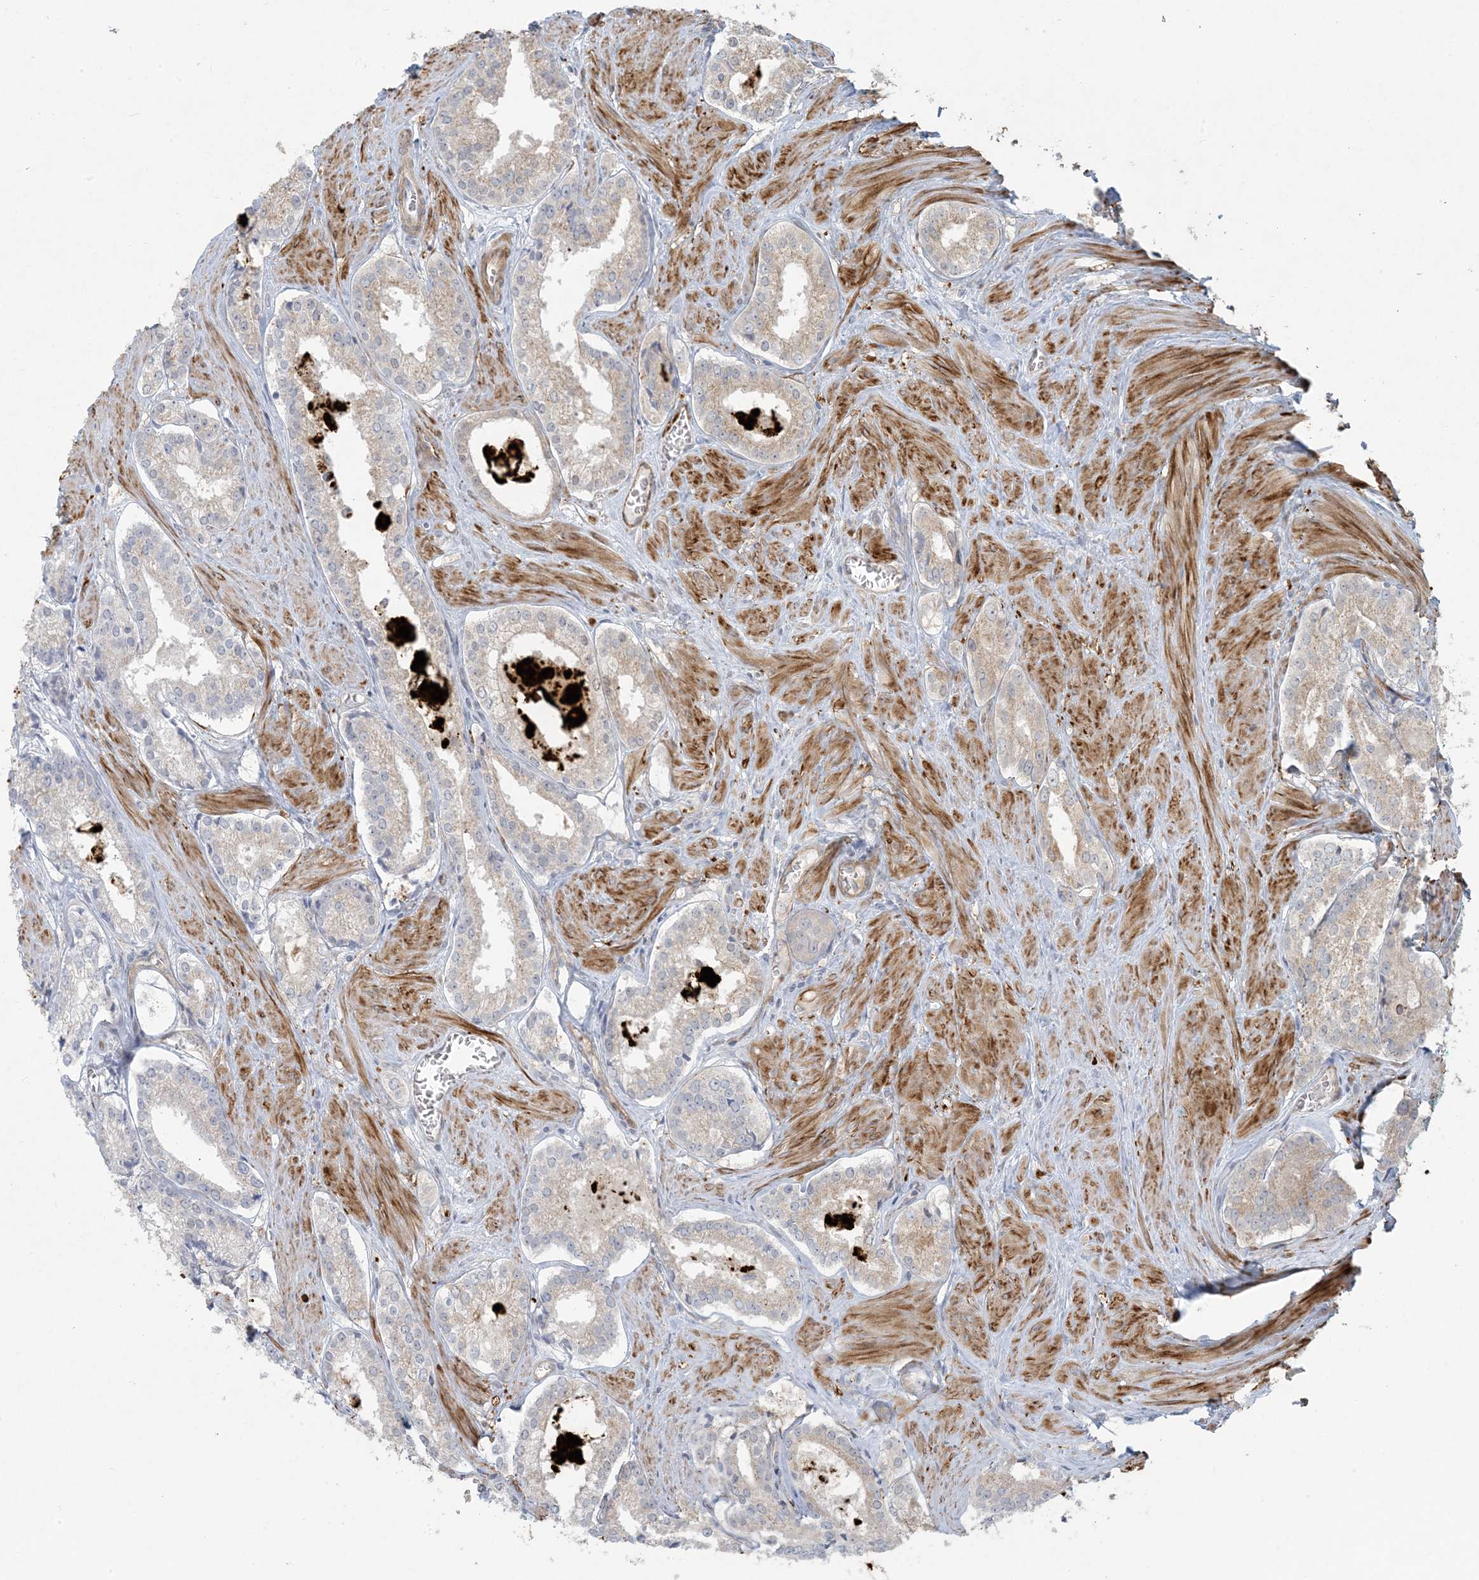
{"staining": {"intensity": "negative", "quantity": "none", "location": "none"}, "tissue": "prostate cancer", "cell_type": "Tumor cells", "image_type": "cancer", "snomed": [{"axis": "morphology", "description": "Adenocarcinoma, Low grade"}, {"axis": "topography", "description": "Prostate"}], "caption": "Tumor cells show no significant staining in low-grade adenocarcinoma (prostate). (Immunohistochemistry, brightfield microscopy, high magnification).", "gene": "BCORL1", "patient": {"sex": "male", "age": 54}}